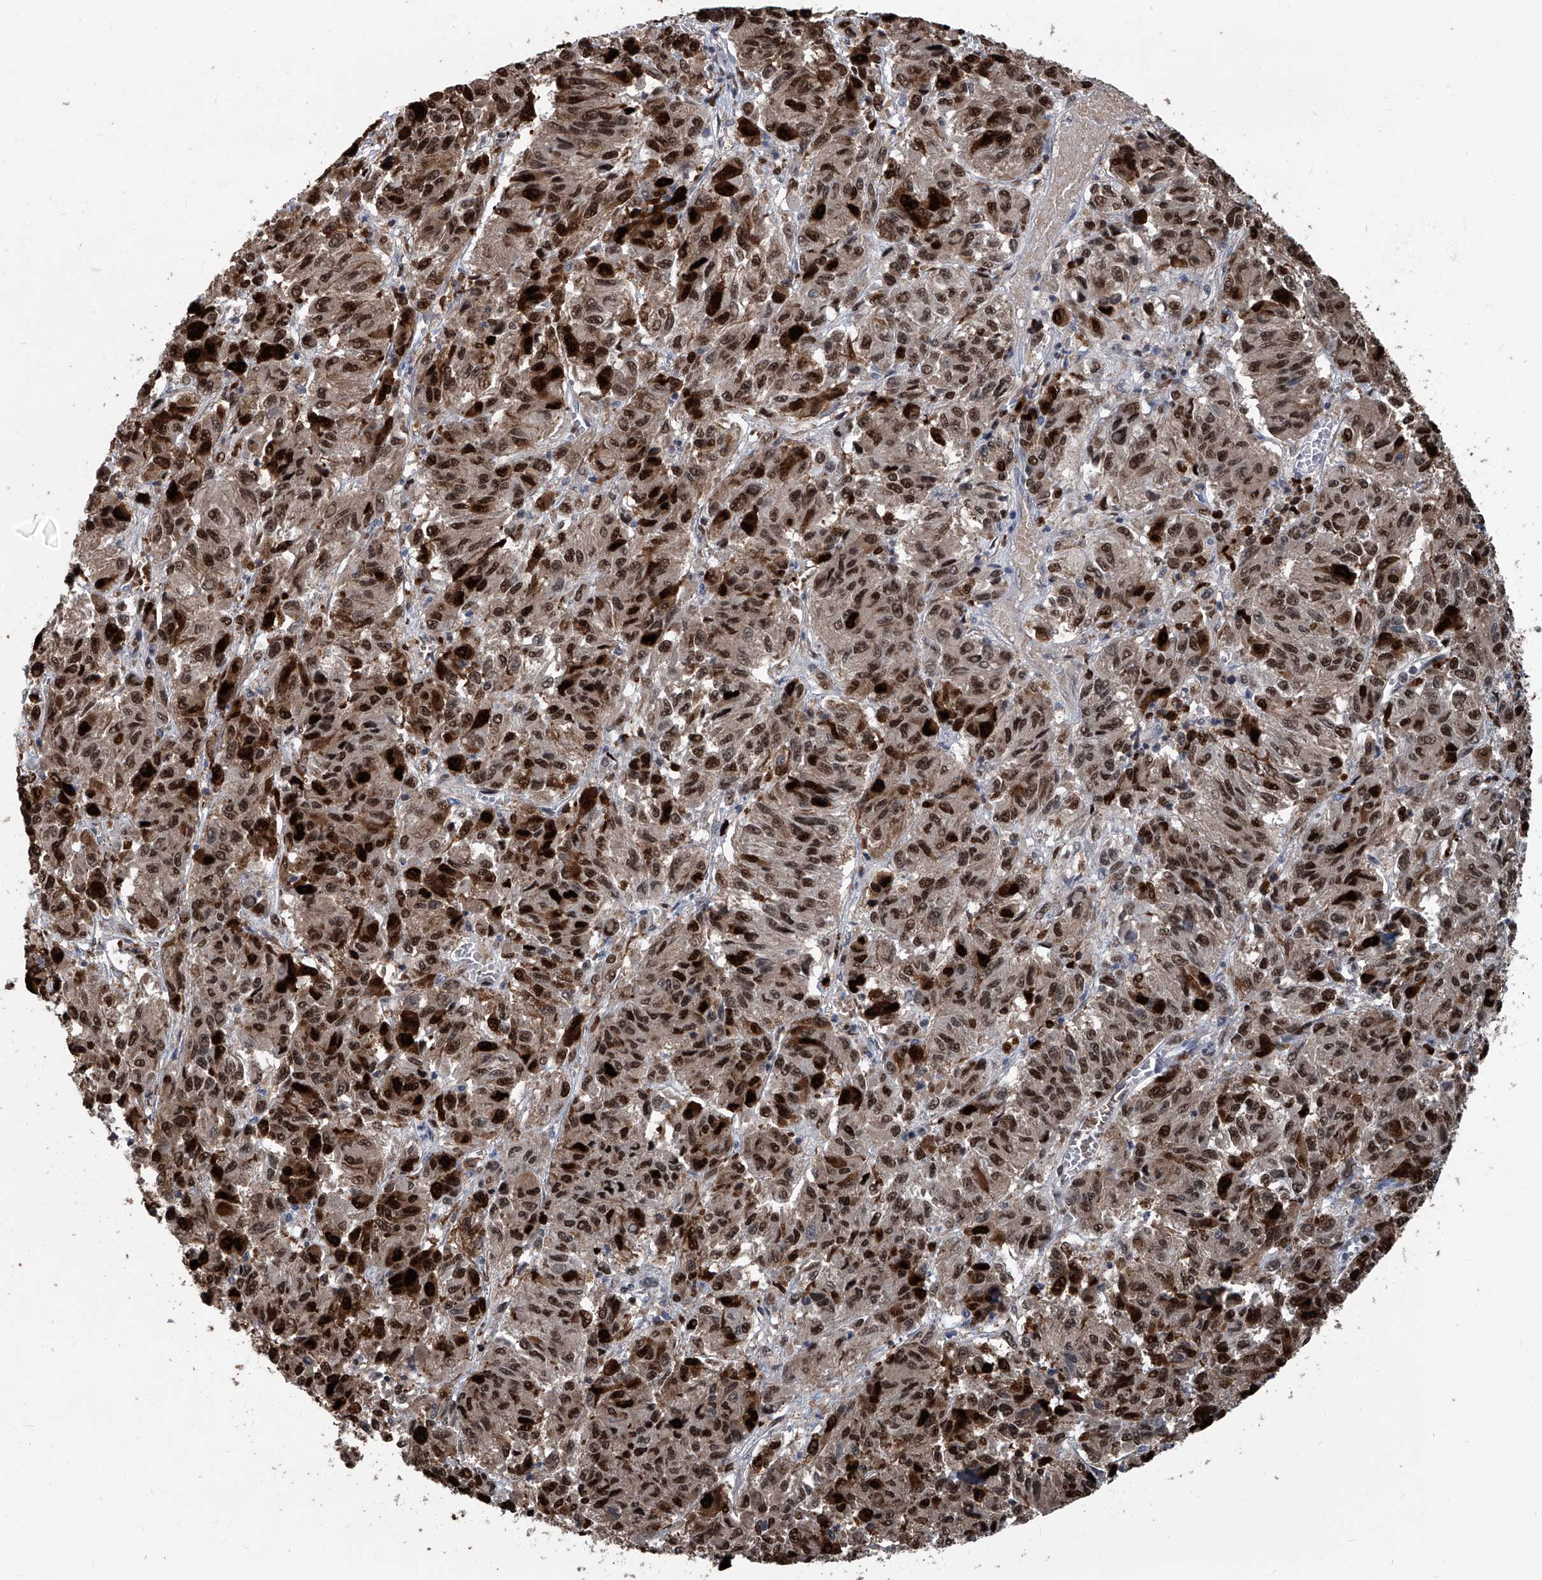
{"staining": {"intensity": "strong", "quantity": ">75%", "location": "cytoplasmic/membranous,nuclear"}, "tissue": "melanoma", "cell_type": "Tumor cells", "image_type": "cancer", "snomed": [{"axis": "morphology", "description": "Malignant melanoma, Metastatic site"}, {"axis": "topography", "description": "Lung"}], "caption": "Protein expression analysis of melanoma reveals strong cytoplasmic/membranous and nuclear staining in about >75% of tumor cells.", "gene": "PCNA", "patient": {"sex": "male", "age": 64}}